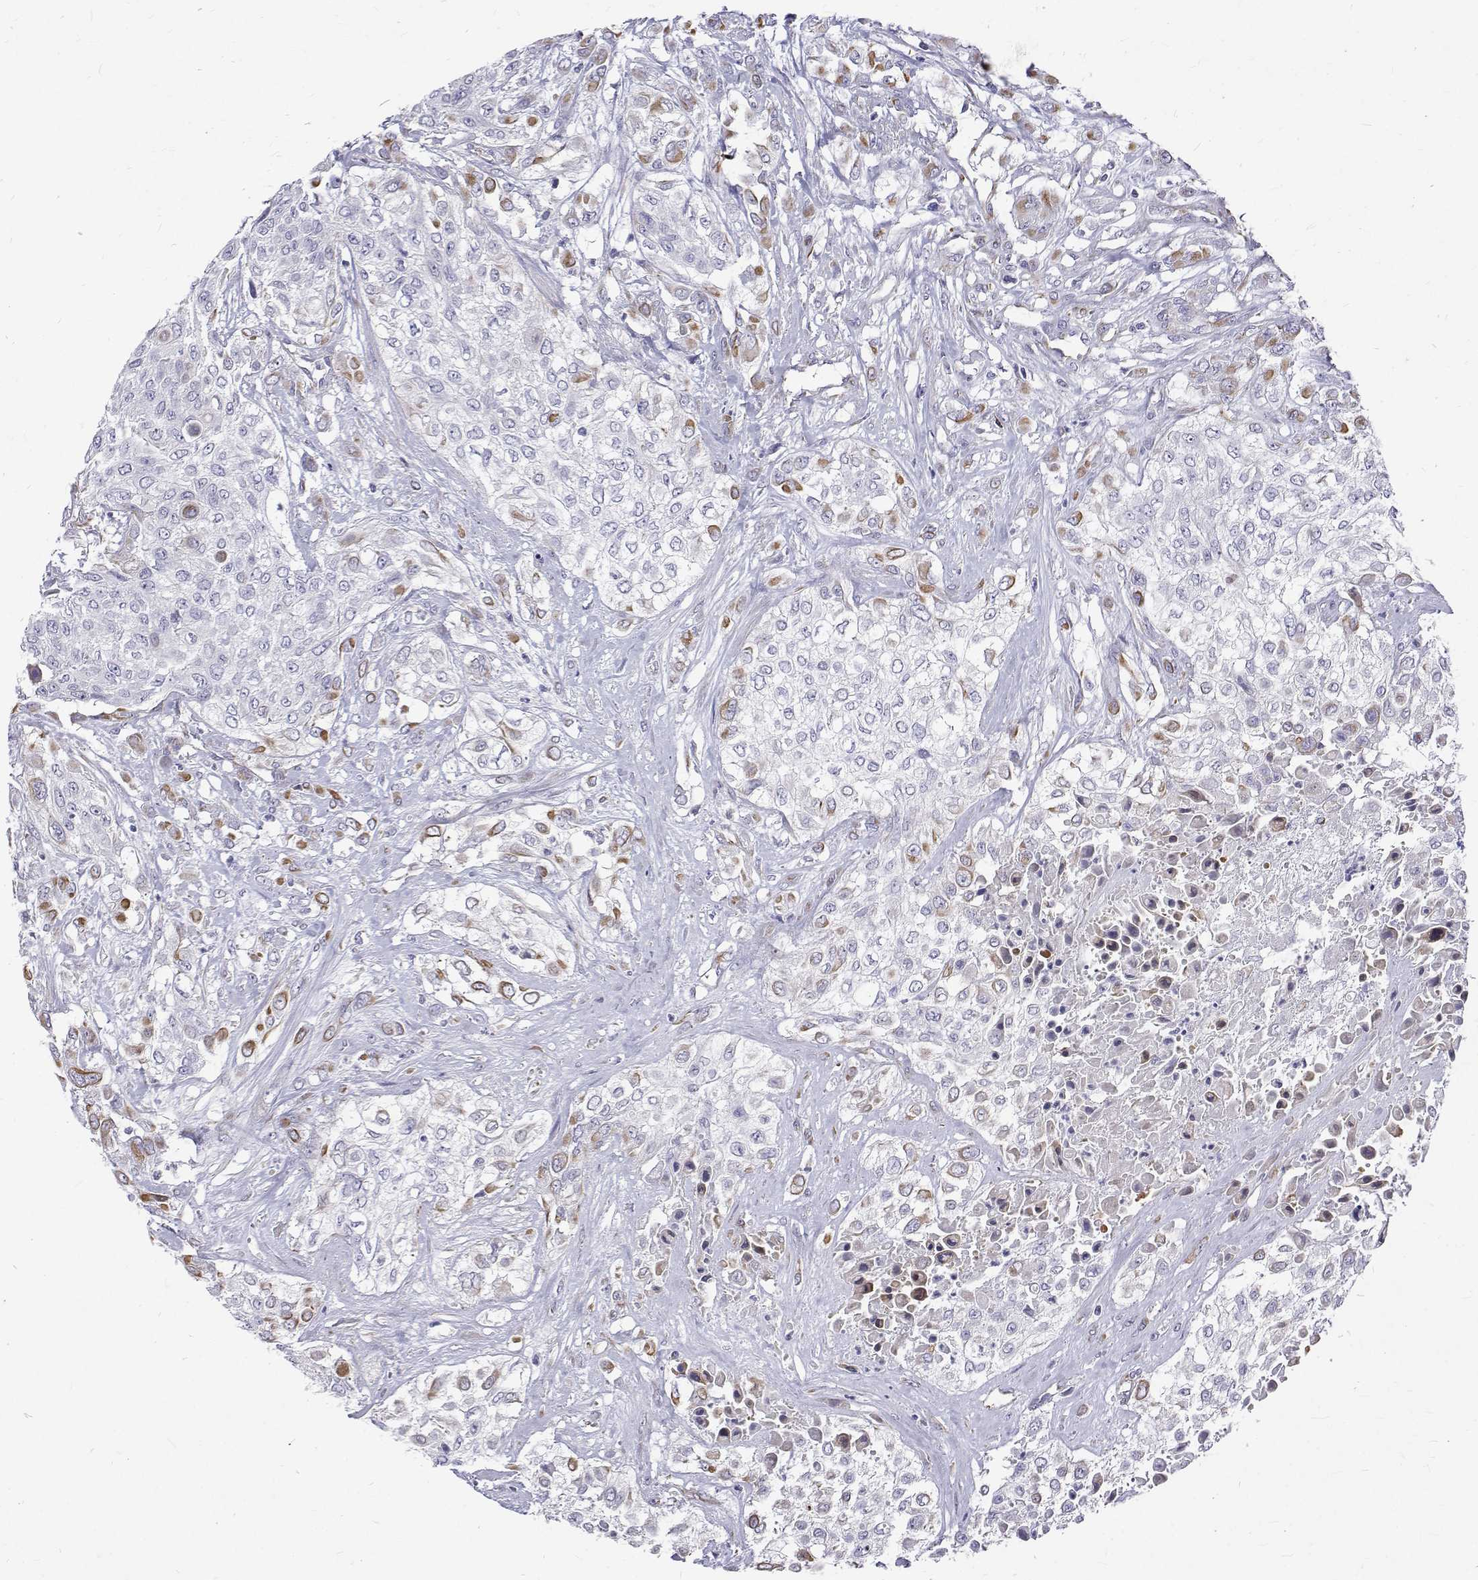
{"staining": {"intensity": "moderate", "quantity": "<25%", "location": "cytoplasmic/membranous"}, "tissue": "urothelial cancer", "cell_type": "Tumor cells", "image_type": "cancer", "snomed": [{"axis": "morphology", "description": "Urothelial carcinoma, High grade"}, {"axis": "topography", "description": "Urinary bladder"}], "caption": "Urothelial cancer stained for a protein (brown) displays moderate cytoplasmic/membranous positive staining in about <25% of tumor cells.", "gene": "OPRPN", "patient": {"sex": "male", "age": 57}}